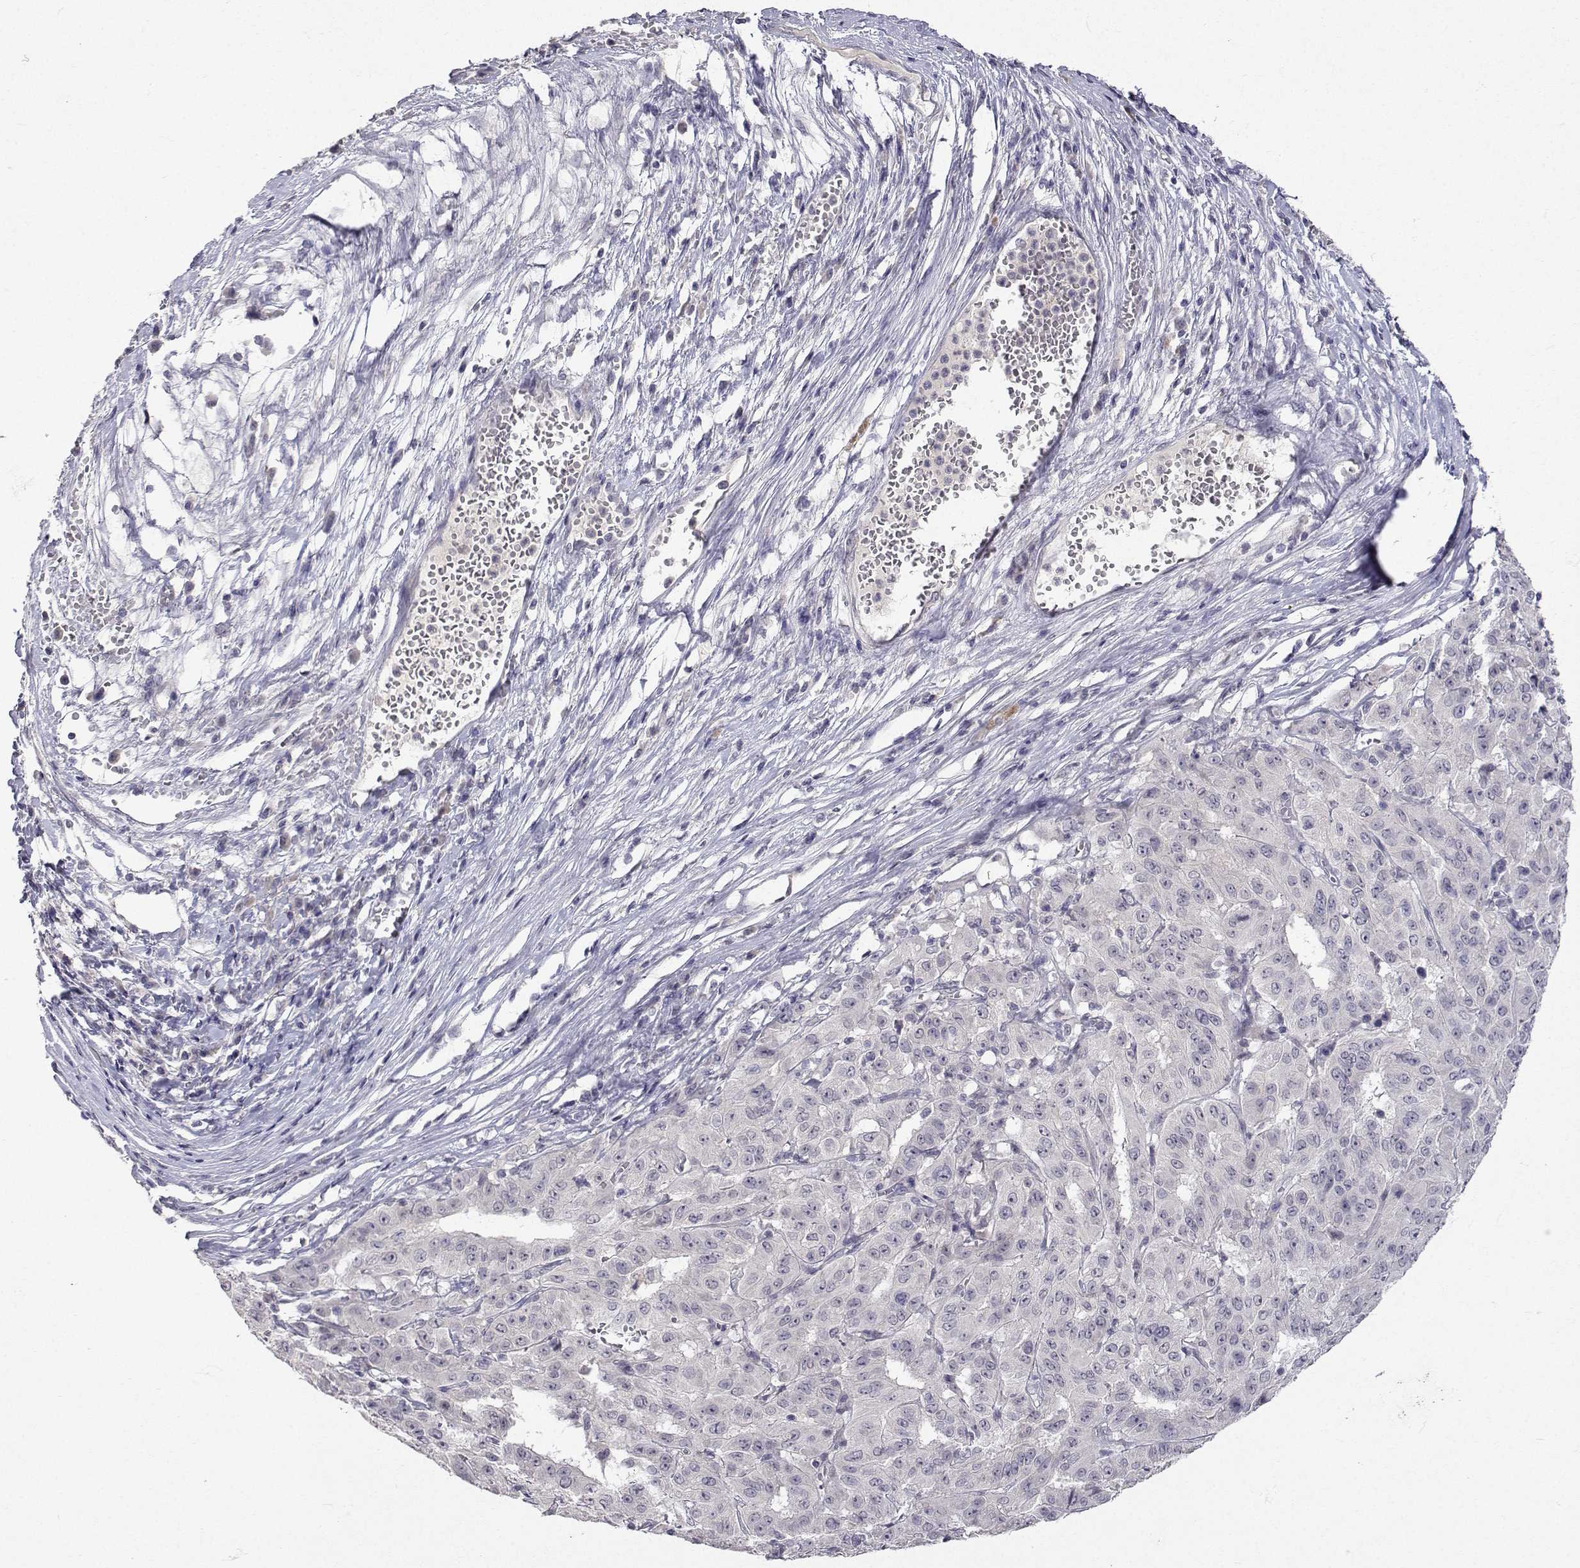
{"staining": {"intensity": "negative", "quantity": "none", "location": "none"}, "tissue": "pancreatic cancer", "cell_type": "Tumor cells", "image_type": "cancer", "snomed": [{"axis": "morphology", "description": "Adenocarcinoma, NOS"}, {"axis": "topography", "description": "Pancreas"}], "caption": "An IHC image of pancreatic adenocarcinoma is shown. There is no staining in tumor cells of pancreatic adenocarcinoma.", "gene": "SLC6A3", "patient": {"sex": "male", "age": 63}}